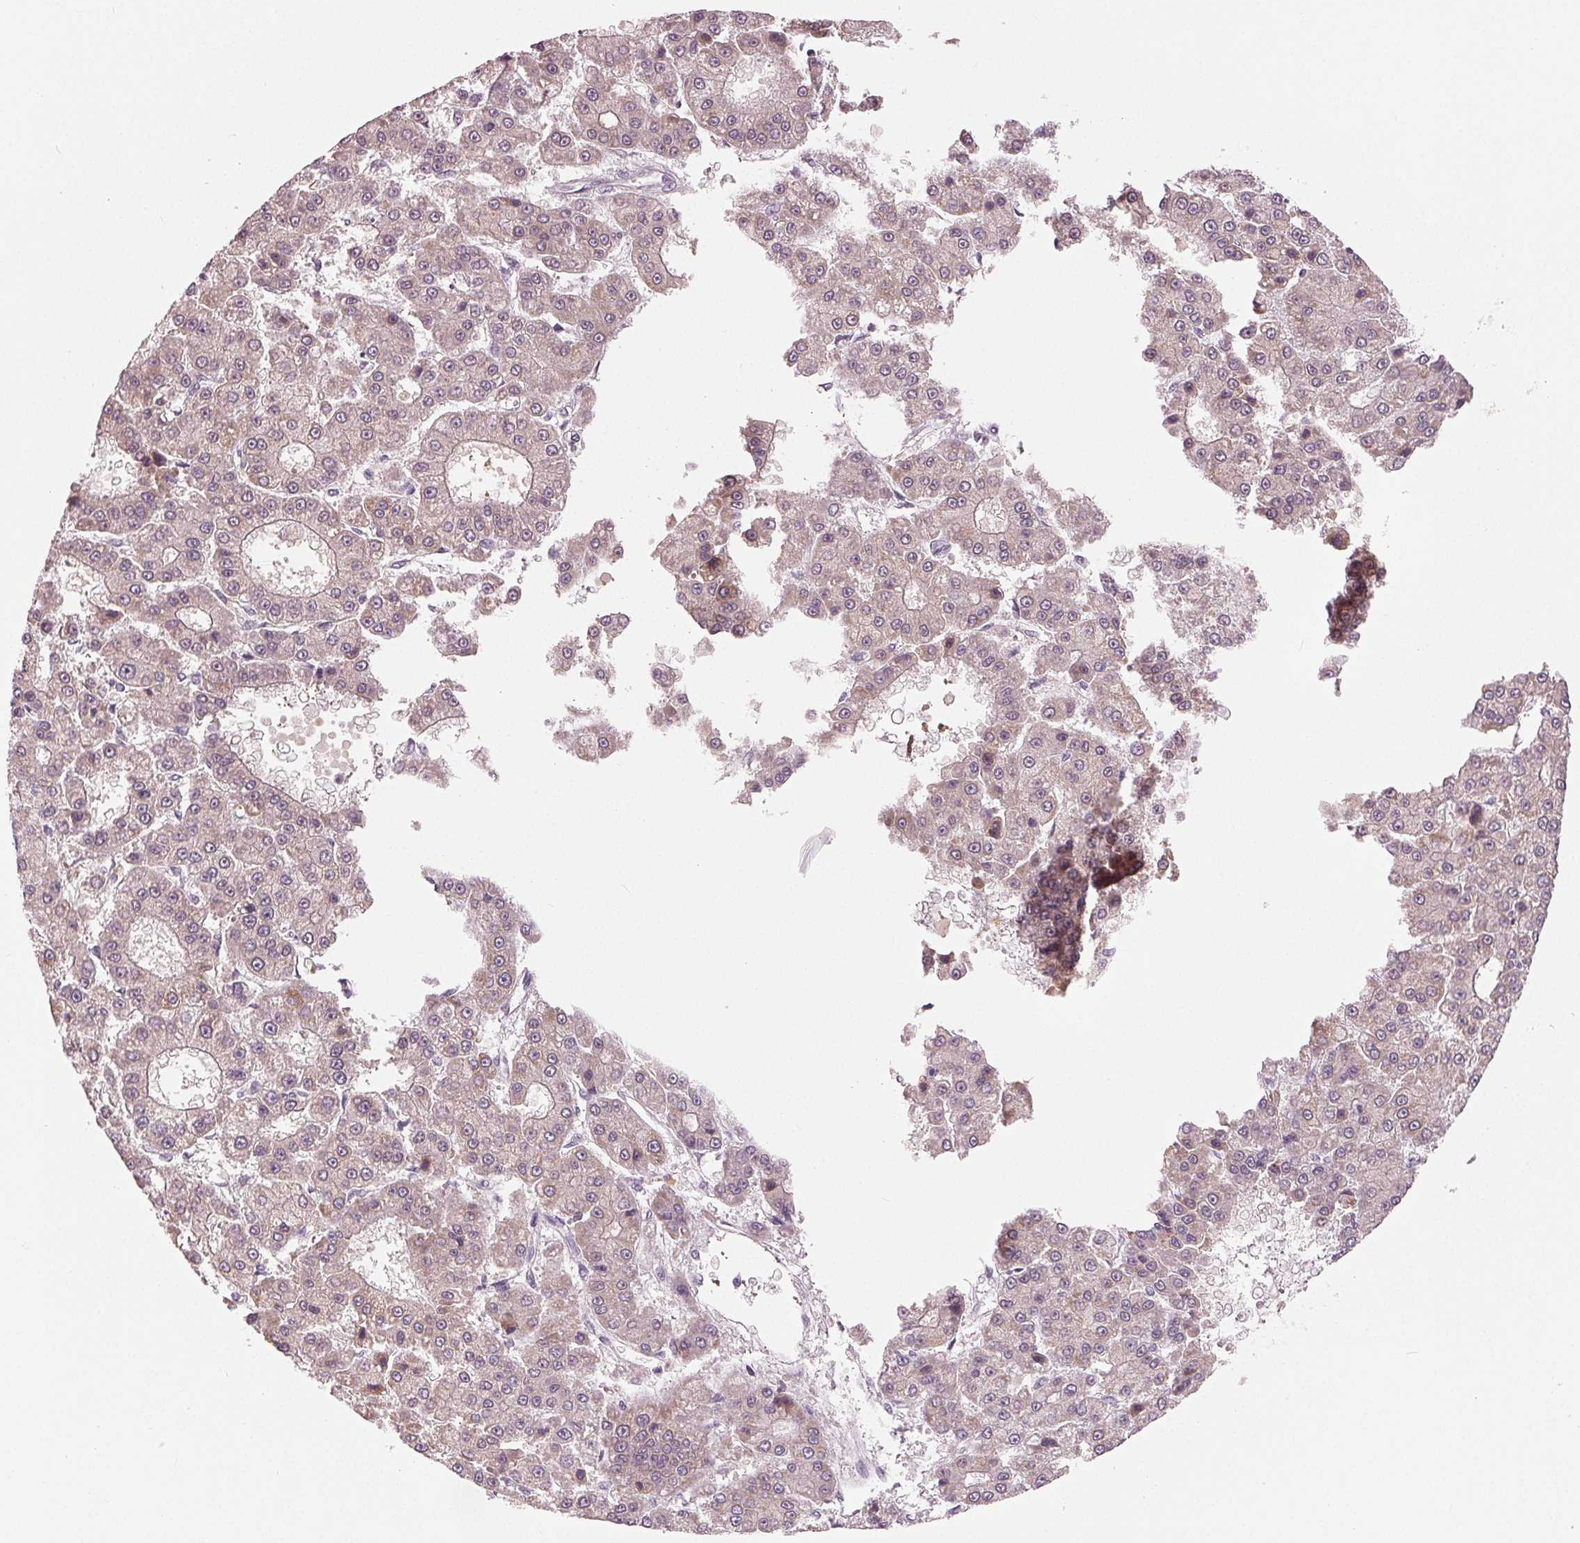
{"staining": {"intensity": "negative", "quantity": "none", "location": "none"}, "tissue": "liver cancer", "cell_type": "Tumor cells", "image_type": "cancer", "snomed": [{"axis": "morphology", "description": "Carcinoma, Hepatocellular, NOS"}, {"axis": "topography", "description": "Liver"}], "caption": "This is an IHC image of human liver hepatocellular carcinoma. There is no staining in tumor cells.", "gene": "ZNF605", "patient": {"sex": "male", "age": 70}}